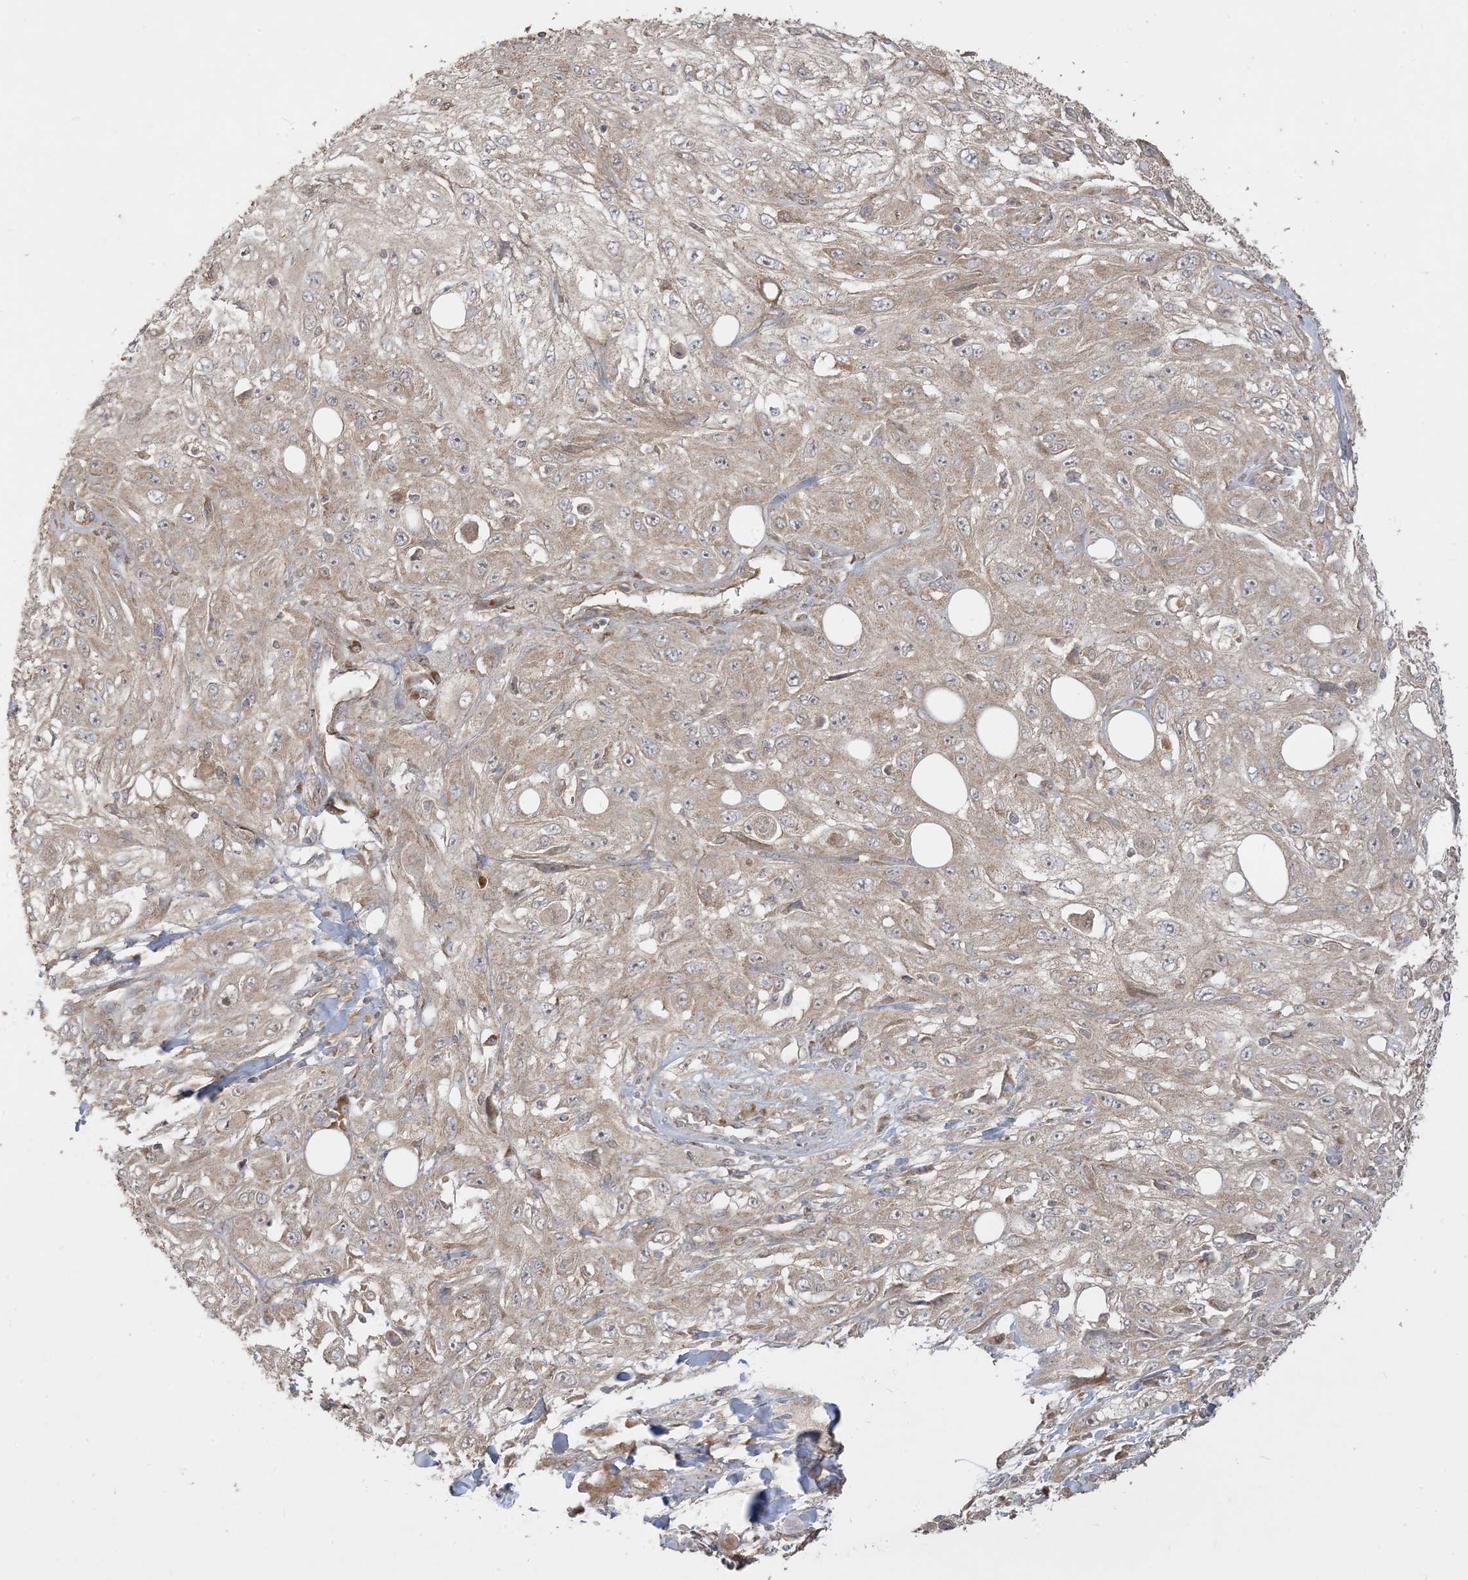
{"staining": {"intensity": "moderate", "quantity": ">75%", "location": "cytoplasmic/membranous"}, "tissue": "skin cancer", "cell_type": "Tumor cells", "image_type": "cancer", "snomed": [{"axis": "morphology", "description": "Squamous cell carcinoma, NOS"}, {"axis": "topography", "description": "Skin"}], "caption": "Squamous cell carcinoma (skin) tissue reveals moderate cytoplasmic/membranous staining in about >75% of tumor cells (Stains: DAB (3,3'-diaminobenzidine) in brown, nuclei in blue, Microscopy: brightfield microscopy at high magnification).", "gene": "SIRT3", "patient": {"sex": "male", "age": 75}}